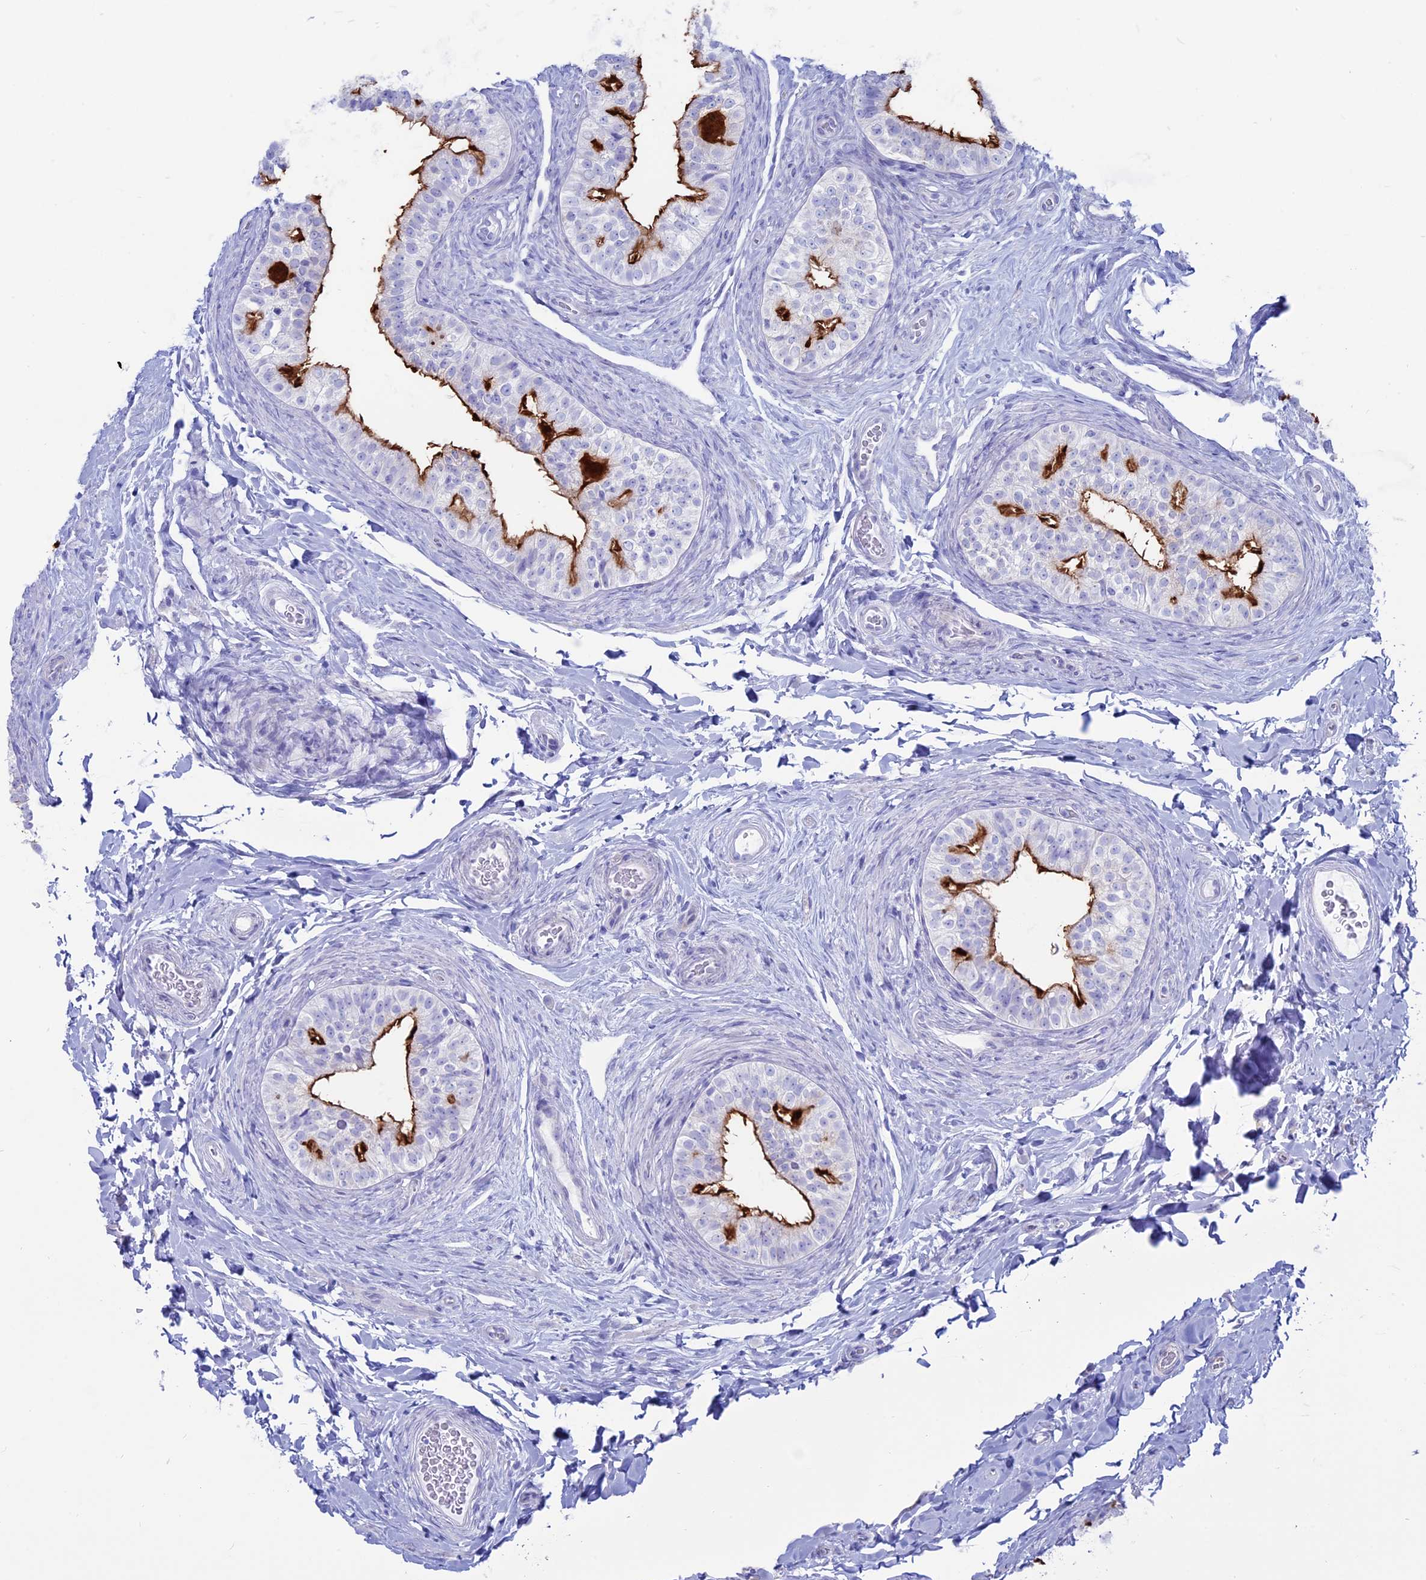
{"staining": {"intensity": "strong", "quantity": "<25%", "location": "cytoplasmic/membranous"}, "tissue": "epididymis", "cell_type": "Glandular cells", "image_type": "normal", "snomed": [{"axis": "morphology", "description": "Normal tissue, NOS"}, {"axis": "topography", "description": "Epididymis"}], "caption": "Immunohistochemistry (IHC) image of unremarkable epididymis stained for a protein (brown), which demonstrates medium levels of strong cytoplasmic/membranous positivity in about <25% of glandular cells.", "gene": "OR2AE1", "patient": {"sex": "male", "age": 49}}